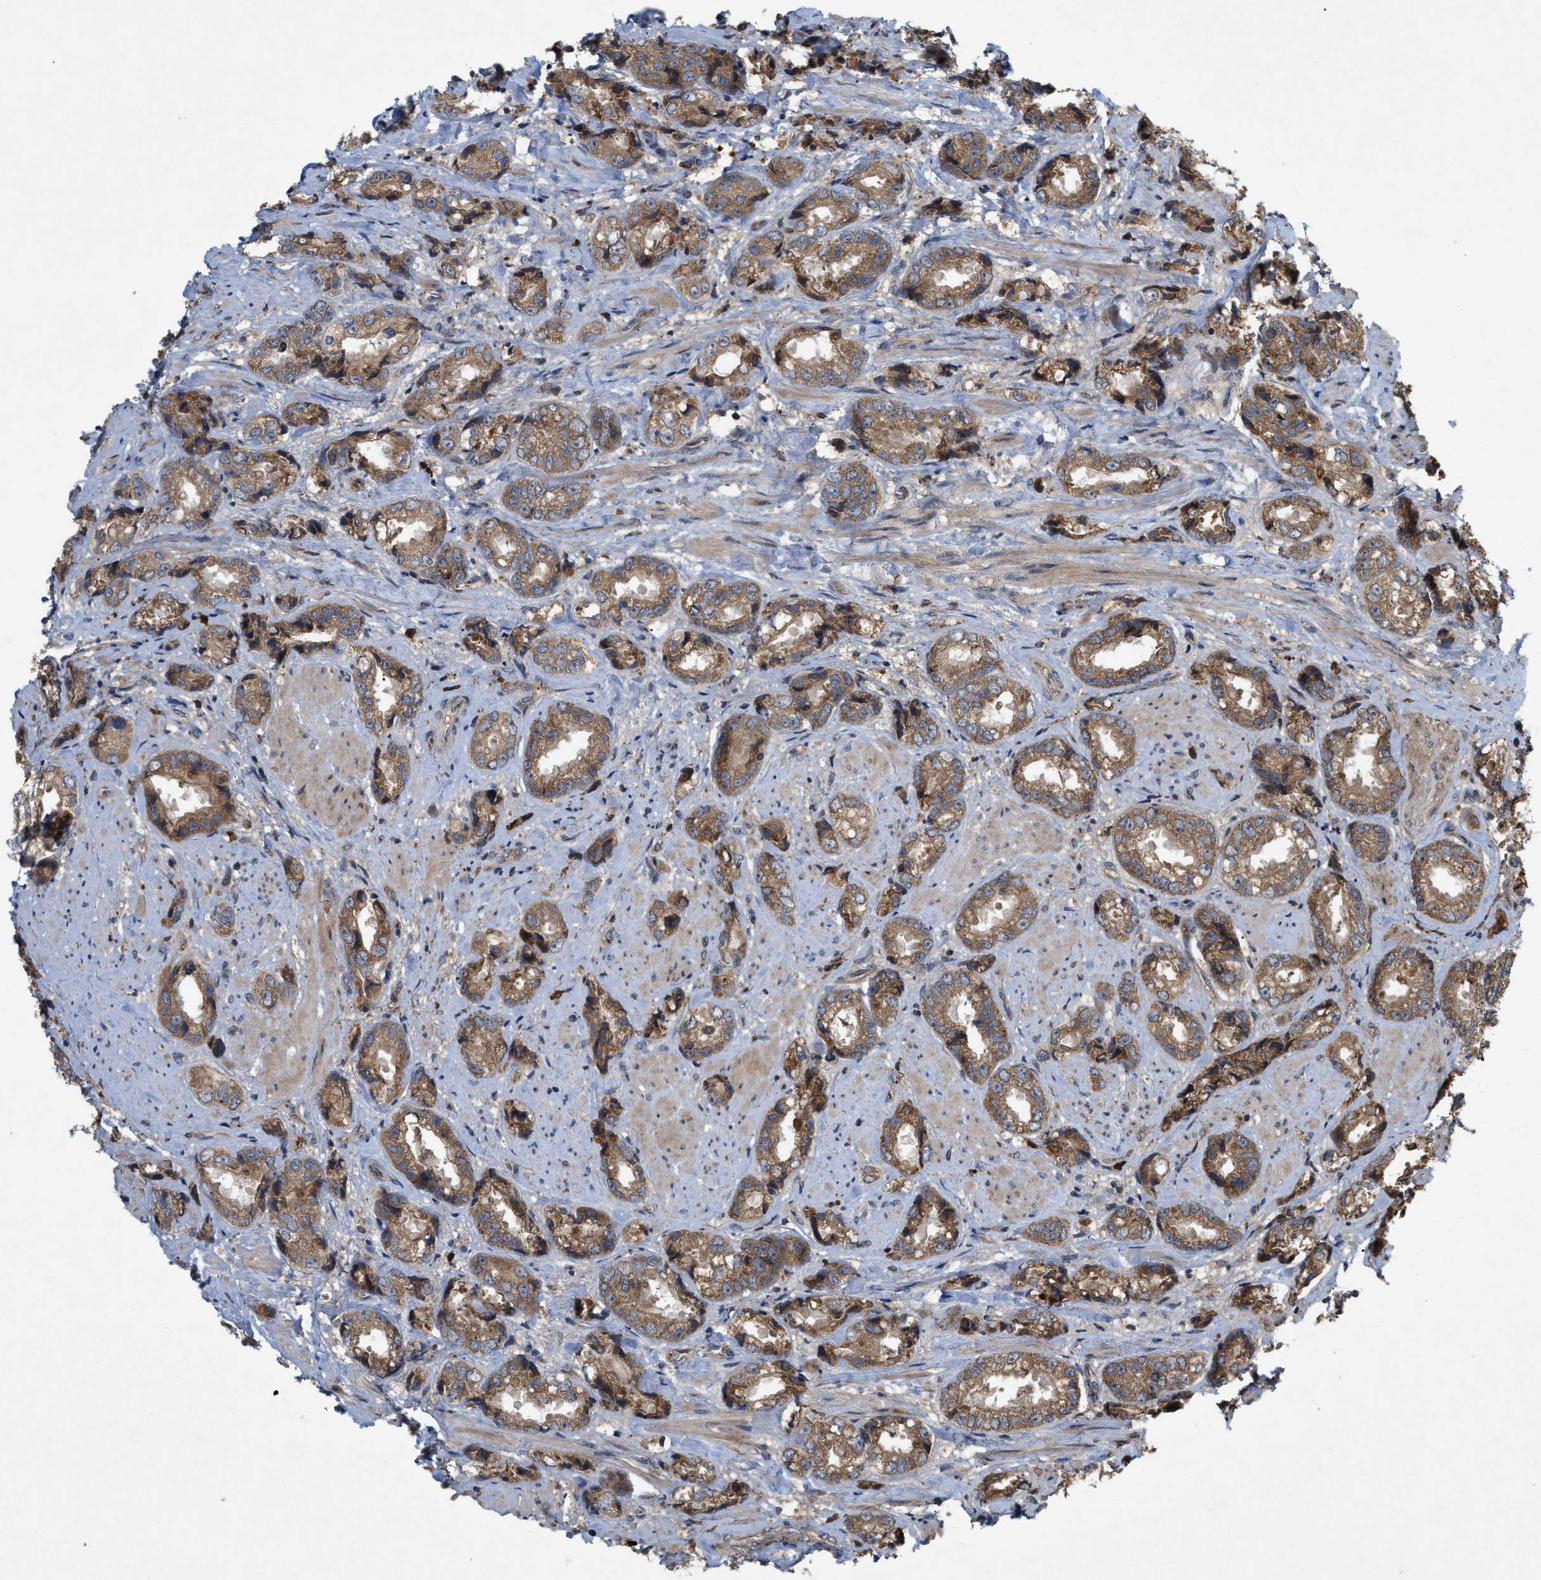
{"staining": {"intensity": "moderate", "quantity": ">75%", "location": "cytoplasmic/membranous"}, "tissue": "prostate cancer", "cell_type": "Tumor cells", "image_type": "cancer", "snomed": [{"axis": "morphology", "description": "Adenocarcinoma, High grade"}, {"axis": "topography", "description": "Prostate"}], "caption": "This micrograph shows IHC staining of human prostate adenocarcinoma (high-grade), with medium moderate cytoplasmic/membranous positivity in about >75% of tumor cells.", "gene": "RAB2A", "patient": {"sex": "male", "age": 61}}